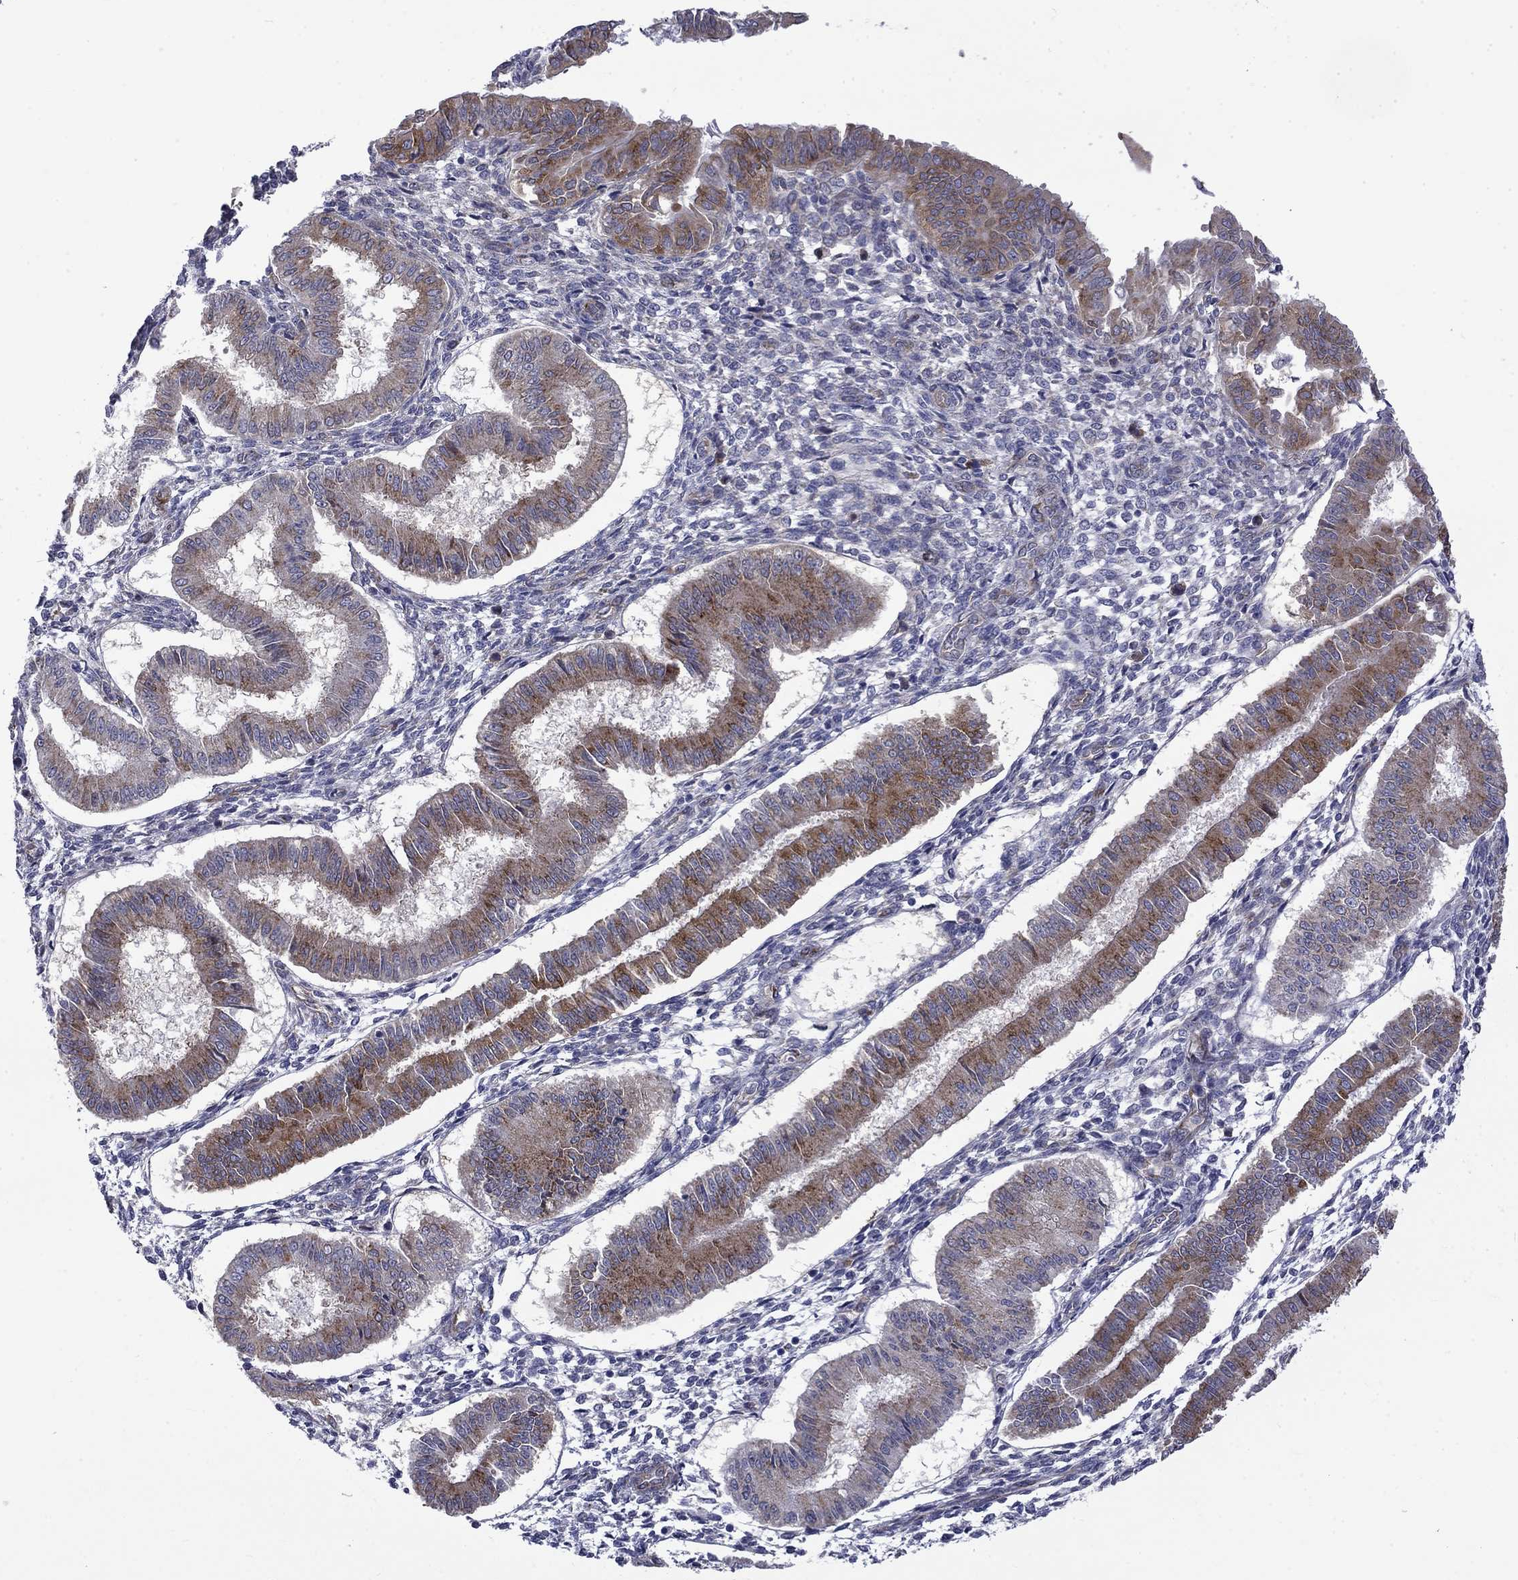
{"staining": {"intensity": "negative", "quantity": "none", "location": "none"}, "tissue": "endometrium", "cell_type": "Cells in endometrial stroma", "image_type": "normal", "snomed": [{"axis": "morphology", "description": "Normal tissue, NOS"}, {"axis": "topography", "description": "Endometrium"}], "caption": "Endometrium was stained to show a protein in brown. There is no significant positivity in cells in endometrial stroma. (Stains: DAB (3,3'-diaminobenzidine) immunohistochemistry (IHC) with hematoxylin counter stain, Microscopy: brightfield microscopy at high magnification).", "gene": "PABPC4", "patient": {"sex": "female", "age": 43}}